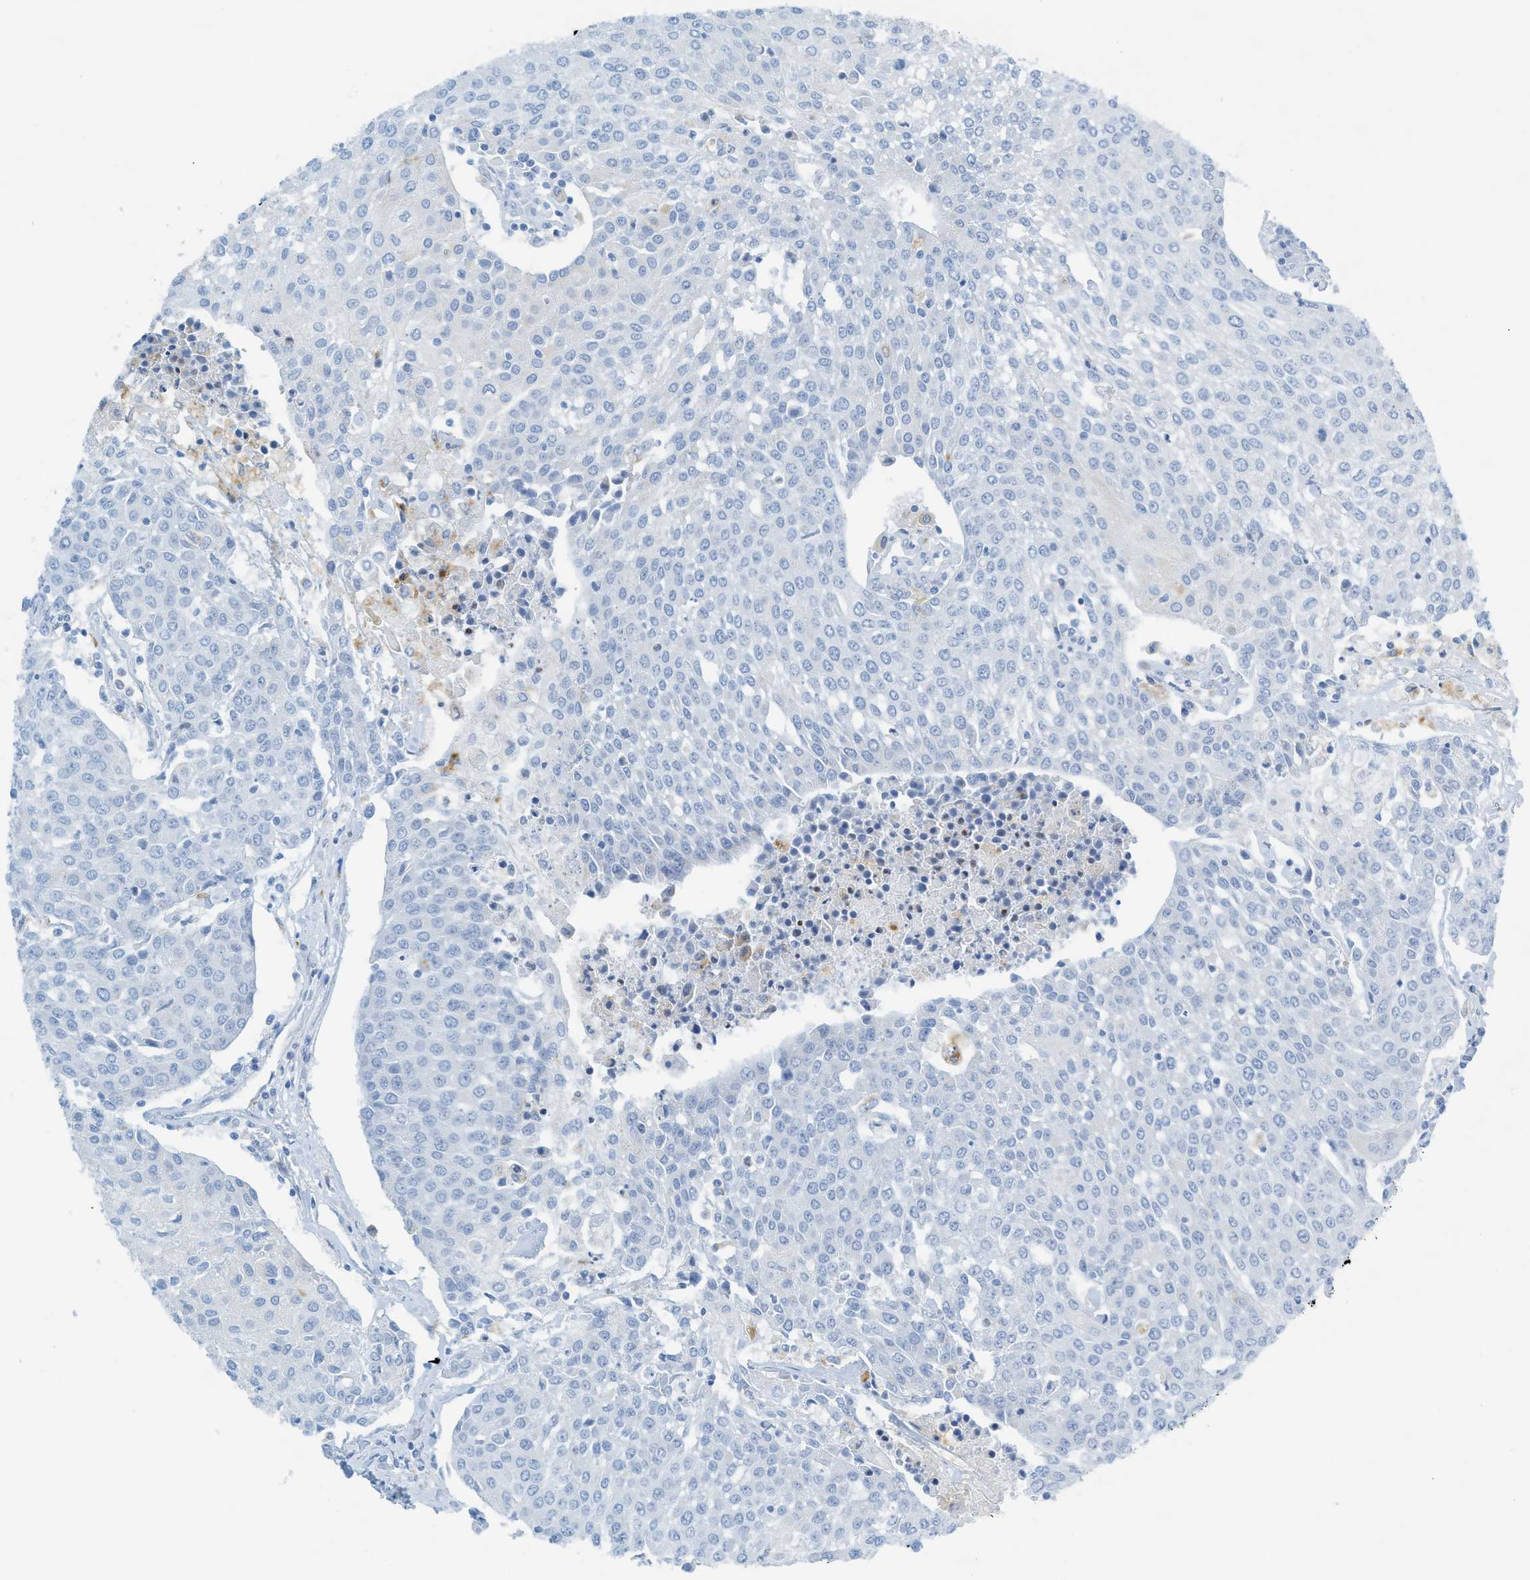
{"staining": {"intensity": "negative", "quantity": "none", "location": "none"}, "tissue": "urothelial cancer", "cell_type": "Tumor cells", "image_type": "cancer", "snomed": [{"axis": "morphology", "description": "Urothelial carcinoma, High grade"}, {"axis": "topography", "description": "Urinary bladder"}], "caption": "Photomicrograph shows no significant protein staining in tumor cells of urothelial carcinoma (high-grade).", "gene": "C21orf62", "patient": {"sex": "female", "age": 85}}